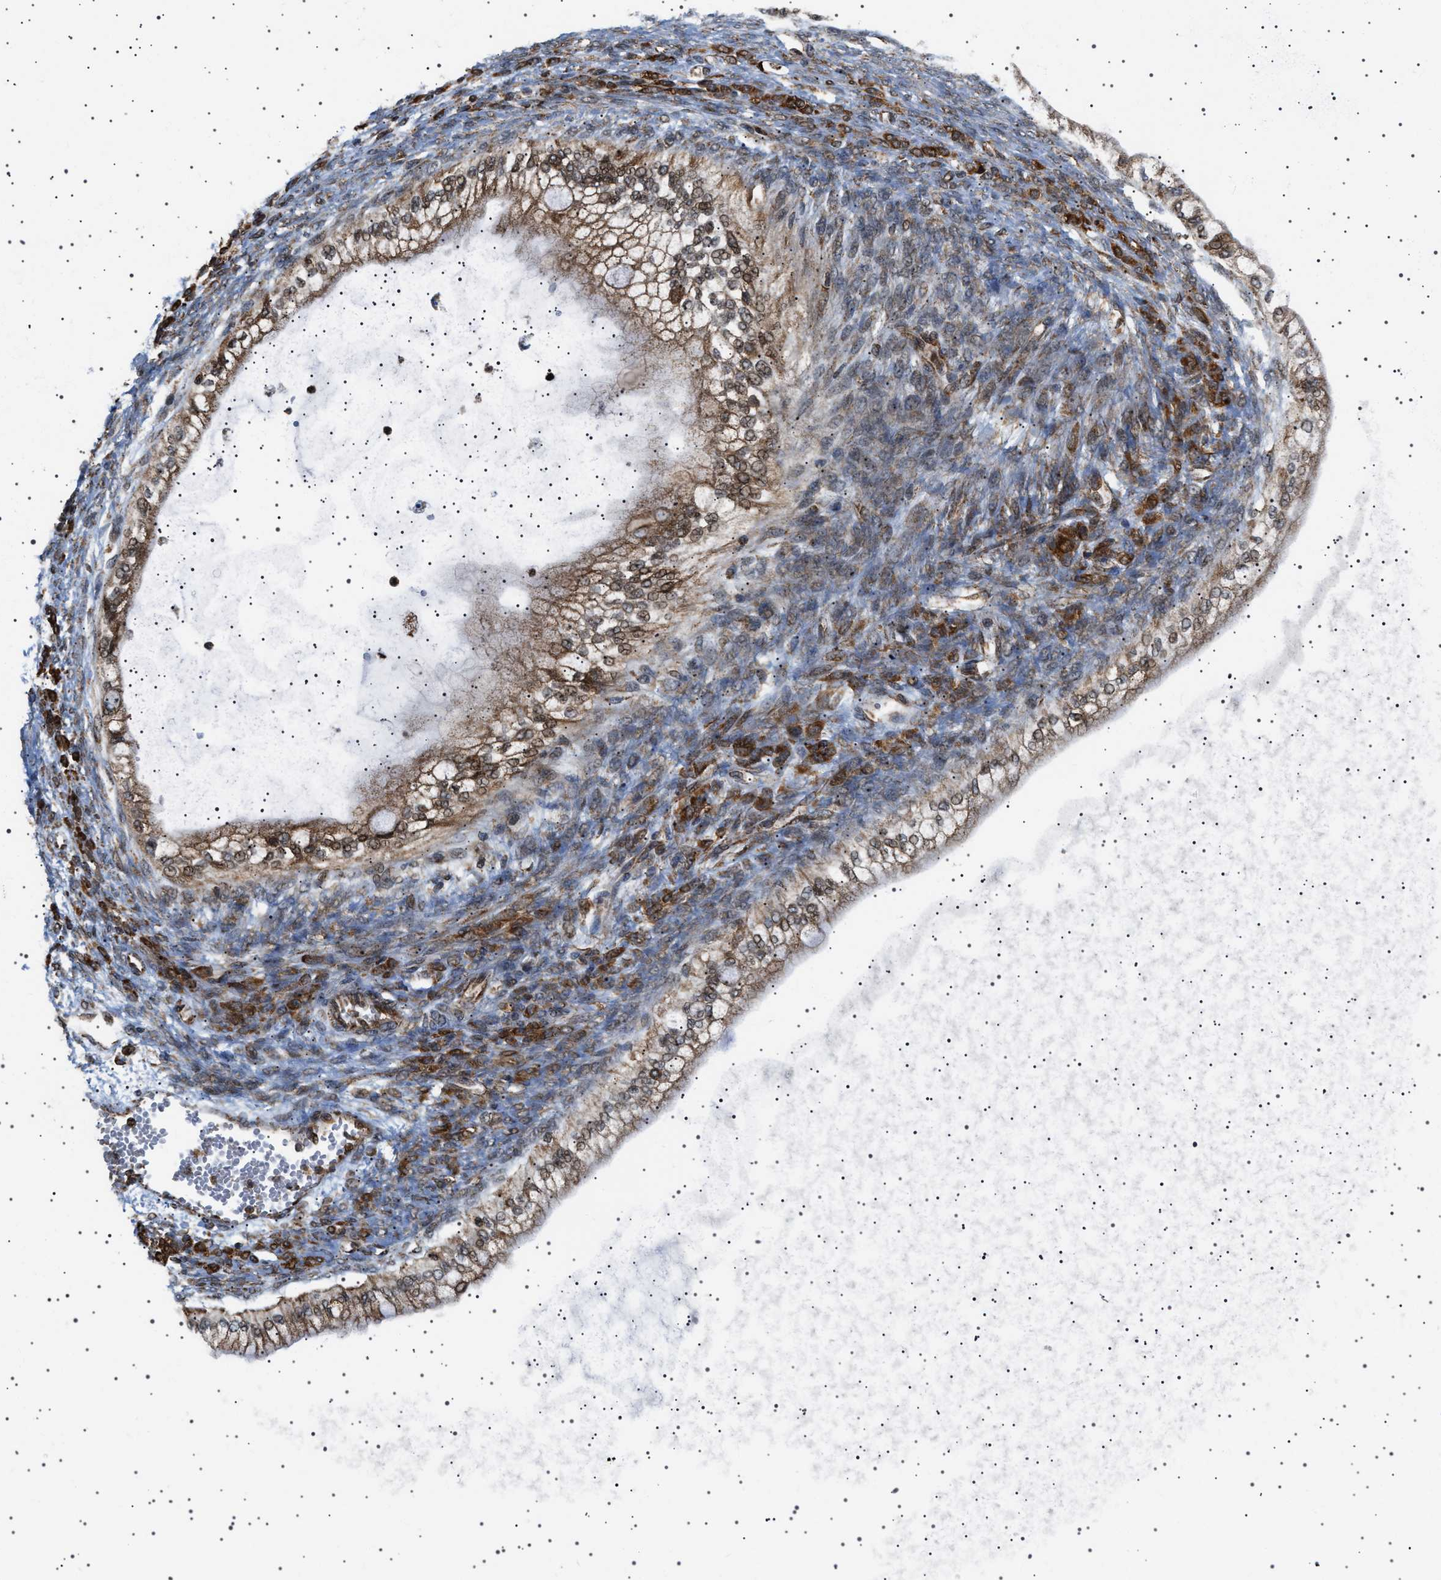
{"staining": {"intensity": "moderate", "quantity": ">75%", "location": "cytoplasmic/membranous,nuclear"}, "tissue": "ovarian cancer", "cell_type": "Tumor cells", "image_type": "cancer", "snomed": [{"axis": "morphology", "description": "Cystadenocarcinoma, mucinous, NOS"}, {"axis": "topography", "description": "Ovary"}], "caption": "Mucinous cystadenocarcinoma (ovarian) stained with a brown dye shows moderate cytoplasmic/membranous and nuclear positive expression in approximately >75% of tumor cells.", "gene": "MELK", "patient": {"sex": "female", "age": 57}}